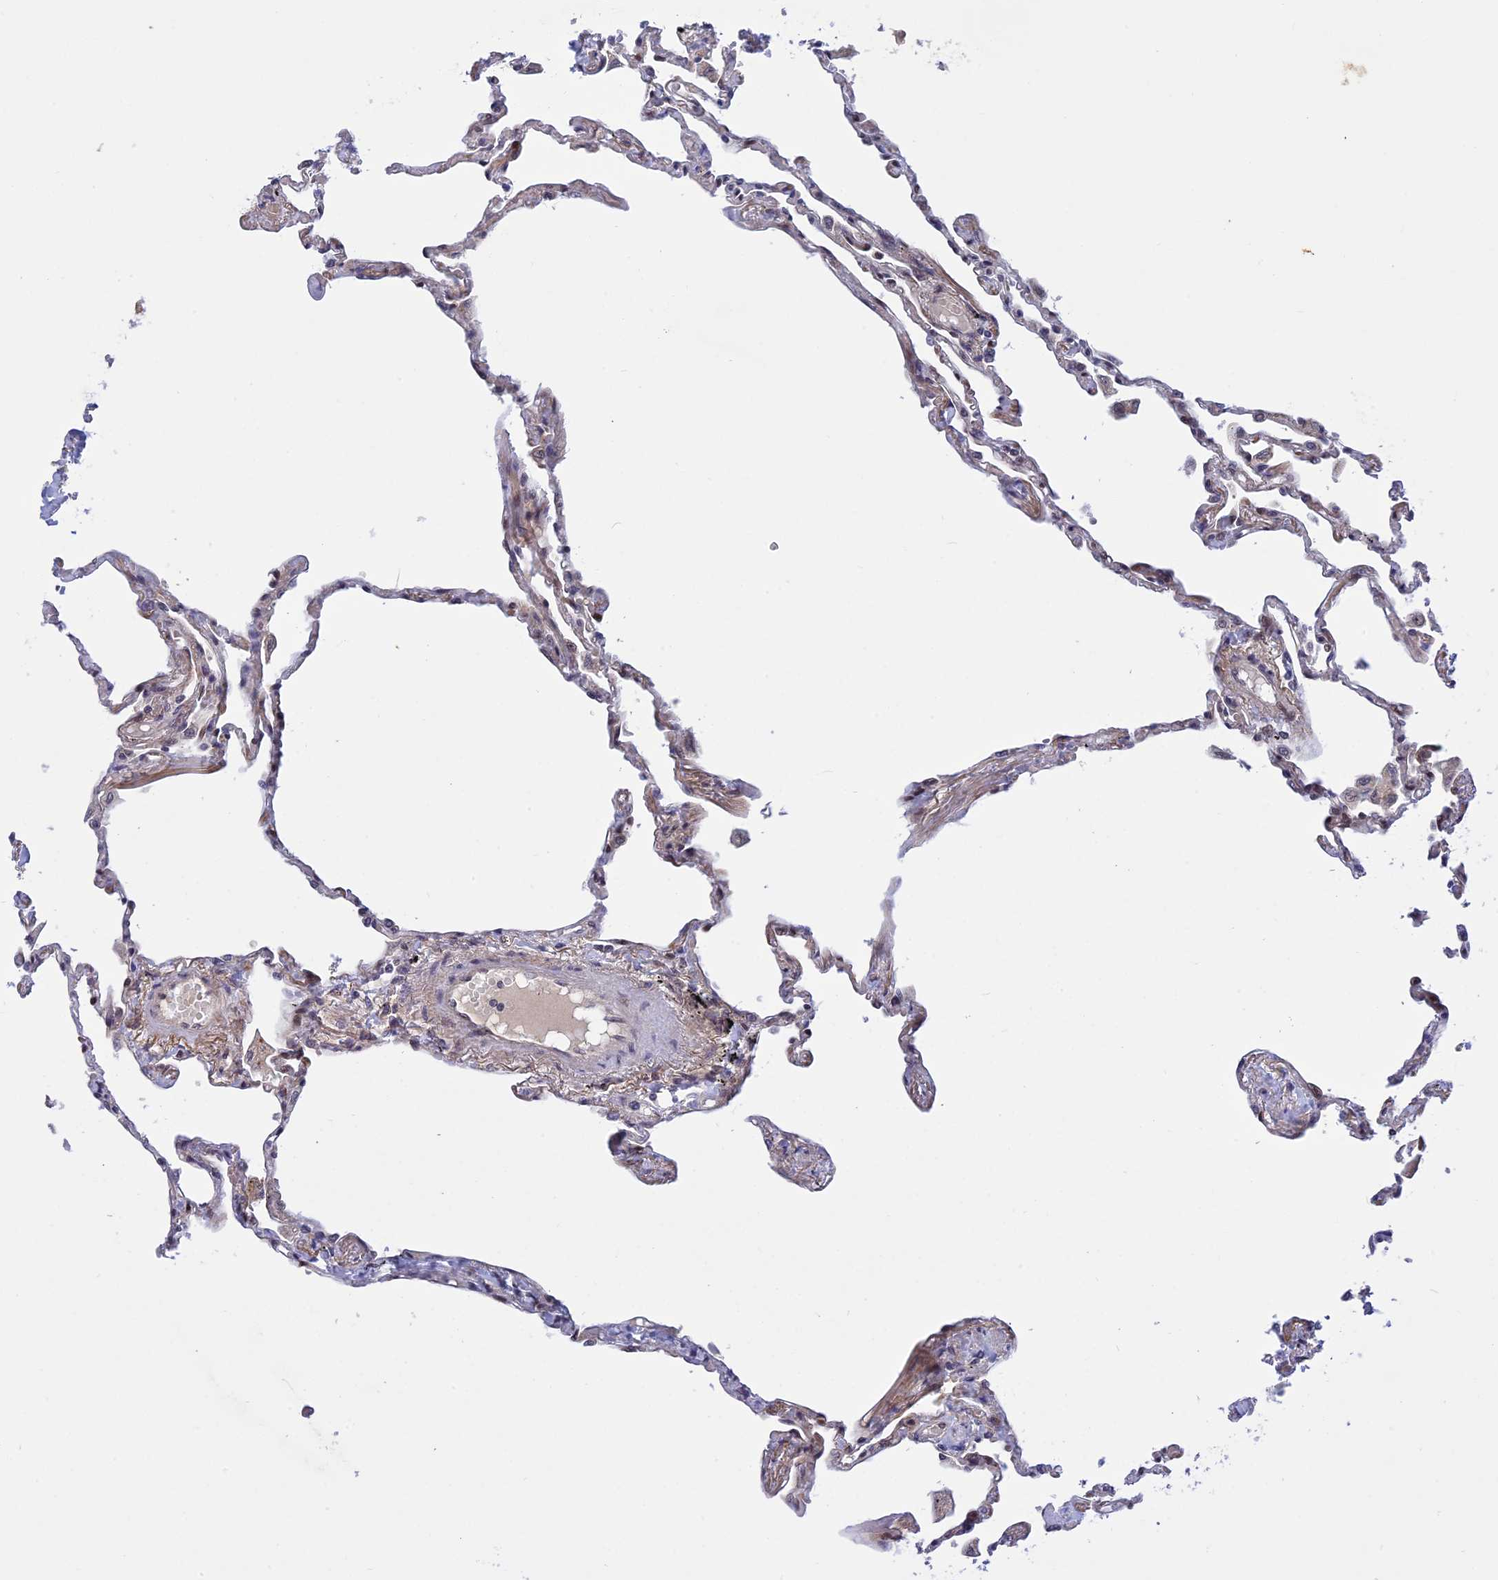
{"staining": {"intensity": "moderate", "quantity": "25%-75%", "location": "nuclear"}, "tissue": "lung", "cell_type": "Alveolar cells", "image_type": "normal", "snomed": [{"axis": "morphology", "description": "Normal tissue, NOS"}, {"axis": "topography", "description": "Lung"}], "caption": "Normal lung was stained to show a protein in brown. There is medium levels of moderate nuclear positivity in about 25%-75% of alveolar cells.", "gene": "POLR2C", "patient": {"sex": "female", "age": 67}}